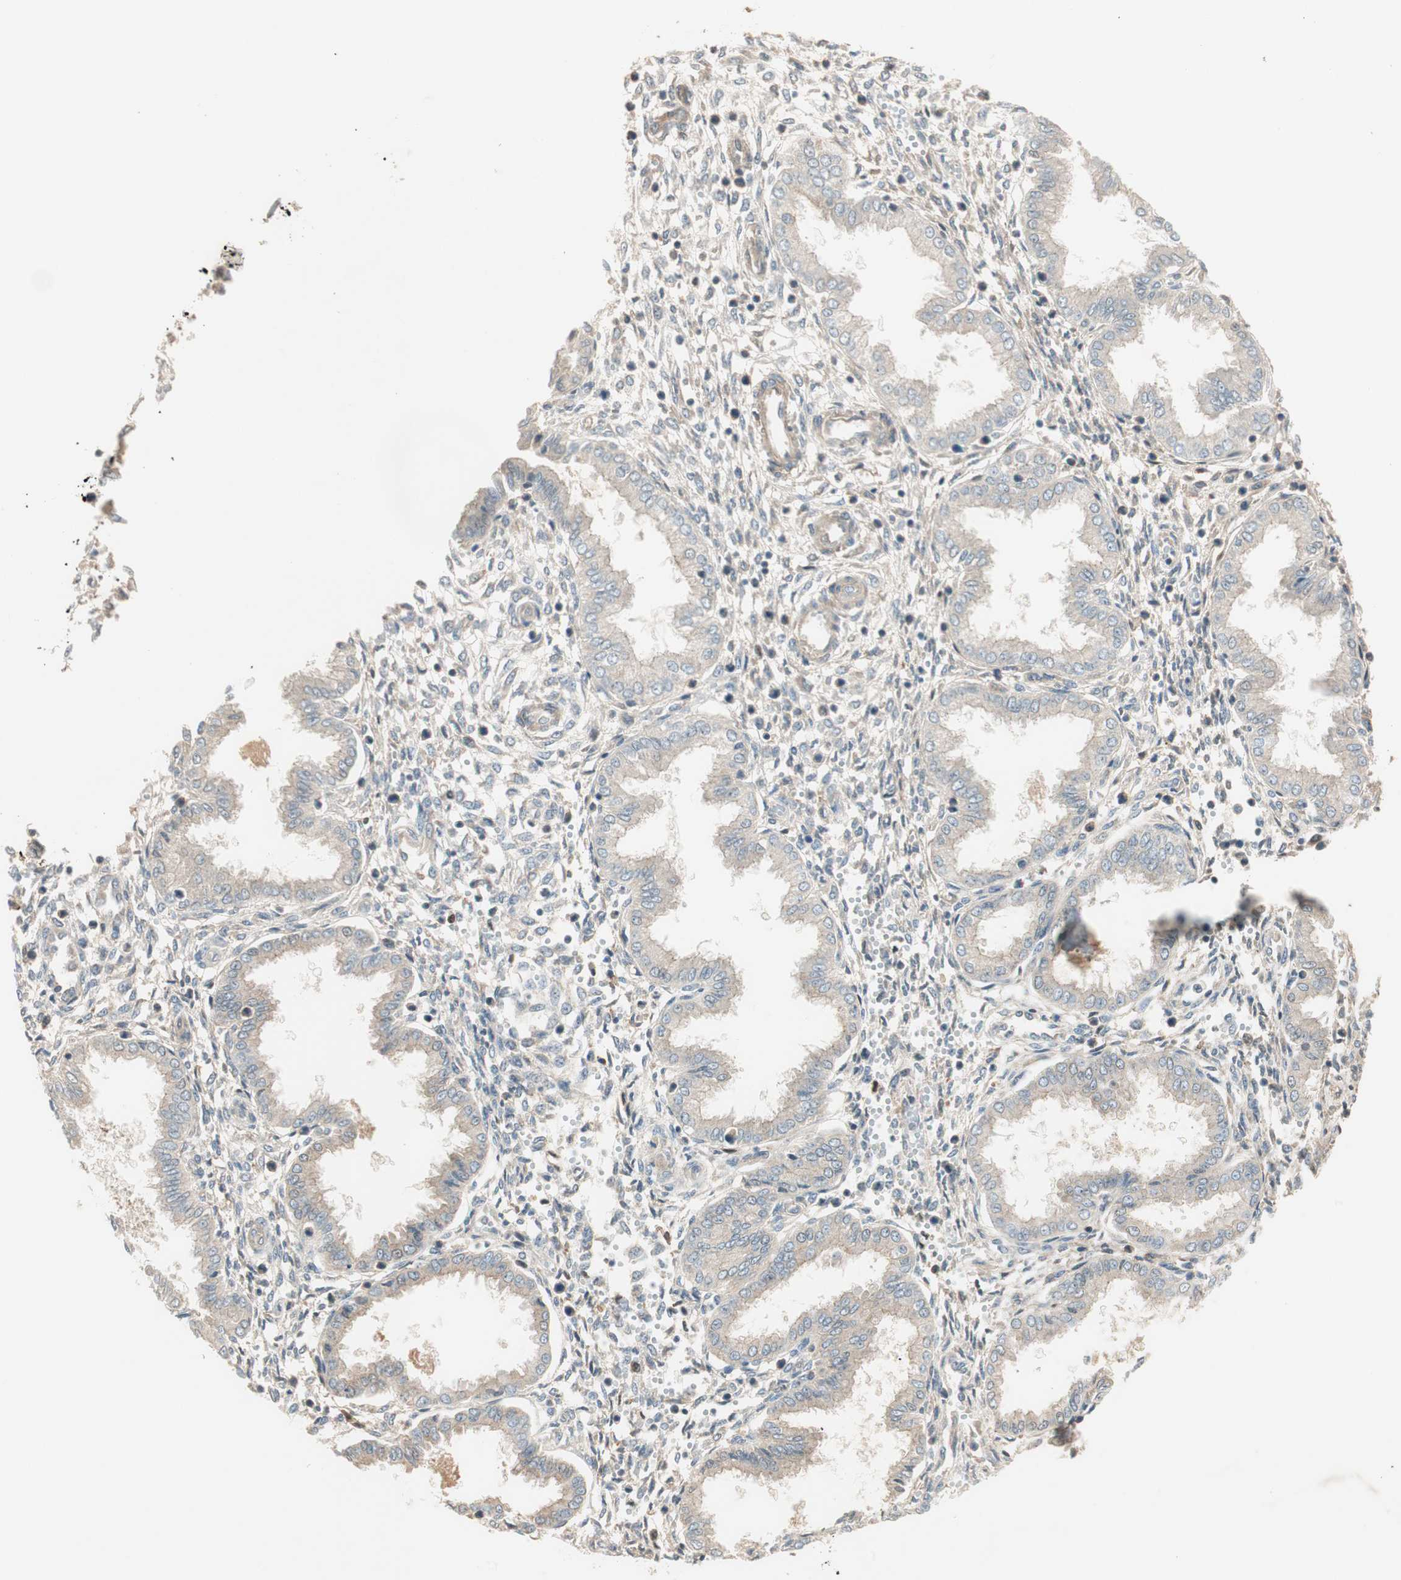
{"staining": {"intensity": "negative", "quantity": "none", "location": "none"}, "tissue": "endometrium", "cell_type": "Cells in endometrial stroma", "image_type": "normal", "snomed": [{"axis": "morphology", "description": "Normal tissue, NOS"}, {"axis": "topography", "description": "Endometrium"}], "caption": "Cells in endometrial stroma show no significant protein positivity in normal endometrium. The staining was performed using DAB (3,3'-diaminobenzidine) to visualize the protein expression in brown, while the nuclei were stained in blue with hematoxylin (Magnification: 20x).", "gene": "RNGTT", "patient": {"sex": "female", "age": 33}}